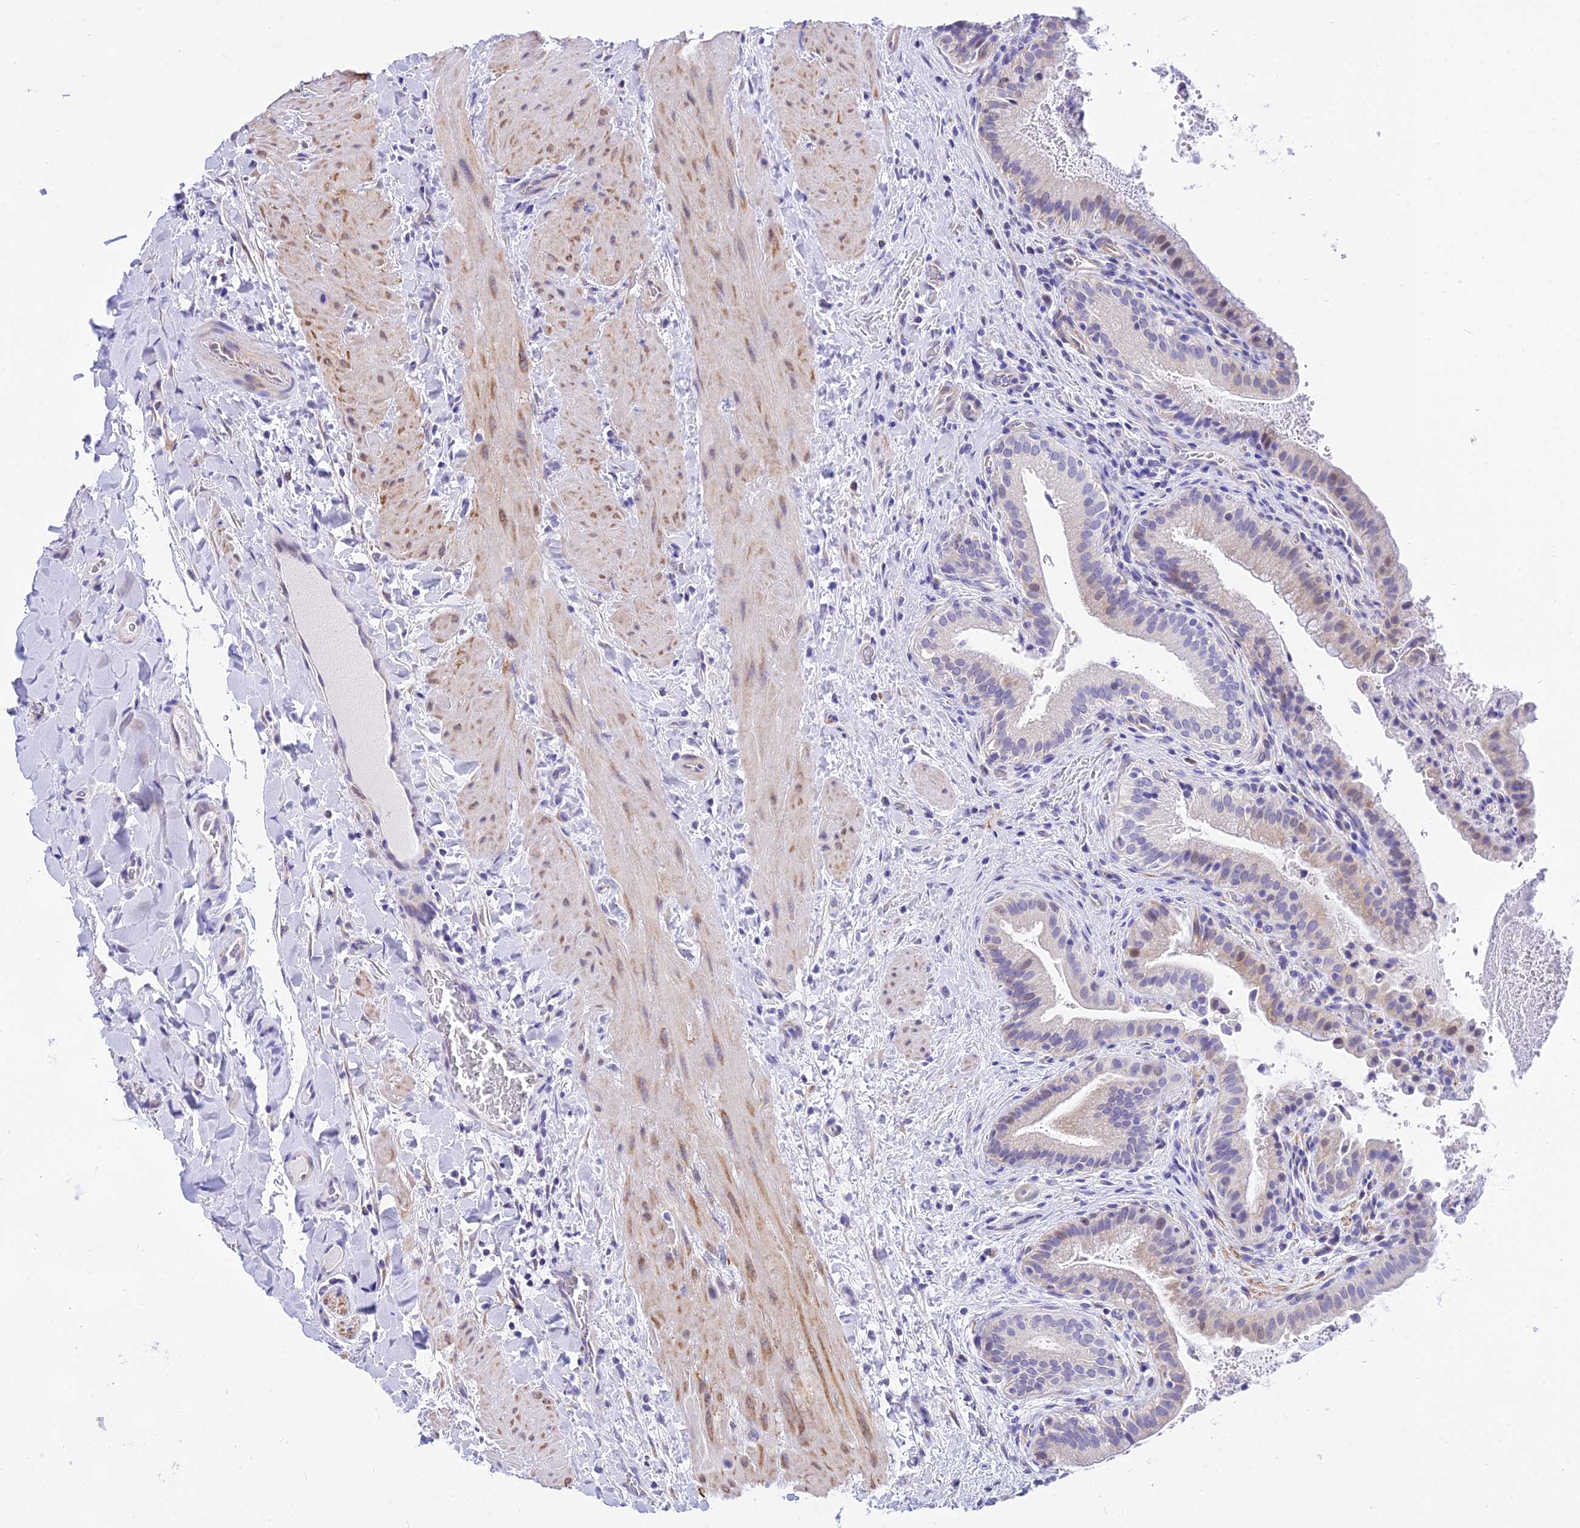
{"staining": {"intensity": "weak", "quantity": "<25%", "location": "nuclear"}, "tissue": "gallbladder", "cell_type": "Glandular cells", "image_type": "normal", "snomed": [{"axis": "morphology", "description": "Normal tissue, NOS"}, {"axis": "topography", "description": "Gallbladder"}], "caption": "An immunohistochemistry (IHC) histopathology image of unremarkable gallbladder is shown. There is no staining in glandular cells of gallbladder. (DAB immunohistochemistry (IHC), high magnification).", "gene": "DEFB107A", "patient": {"sex": "male", "age": 24}}